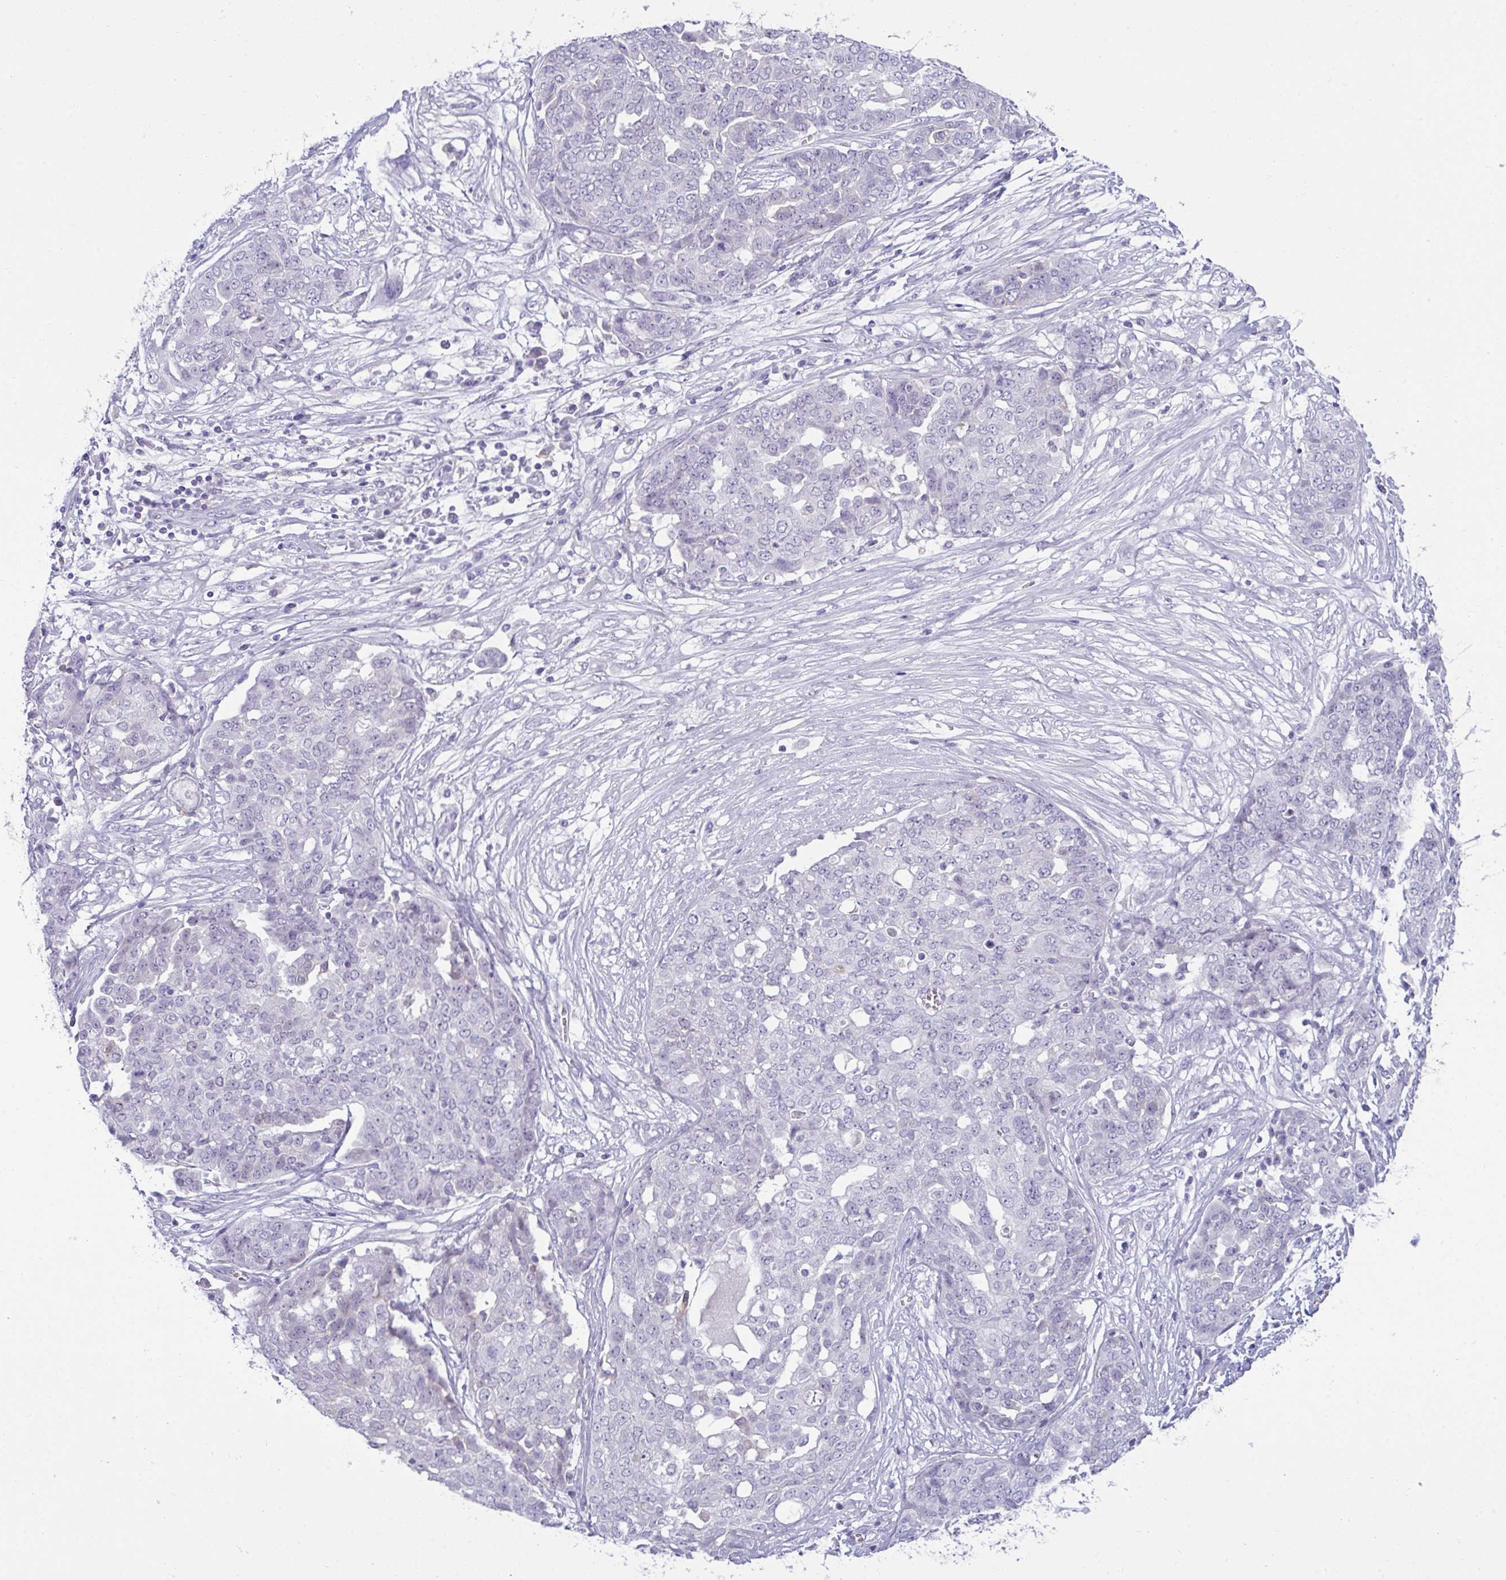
{"staining": {"intensity": "negative", "quantity": "none", "location": "none"}, "tissue": "ovarian cancer", "cell_type": "Tumor cells", "image_type": "cancer", "snomed": [{"axis": "morphology", "description": "Cystadenocarcinoma, serous, NOS"}, {"axis": "topography", "description": "Soft tissue"}, {"axis": "topography", "description": "Ovary"}], "caption": "DAB (3,3'-diaminobenzidine) immunohistochemical staining of ovarian cancer (serous cystadenocarcinoma) demonstrates no significant positivity in tumor cells.", "gene": "RGPD5", "patient": {"sex": "female", "age": 57}}